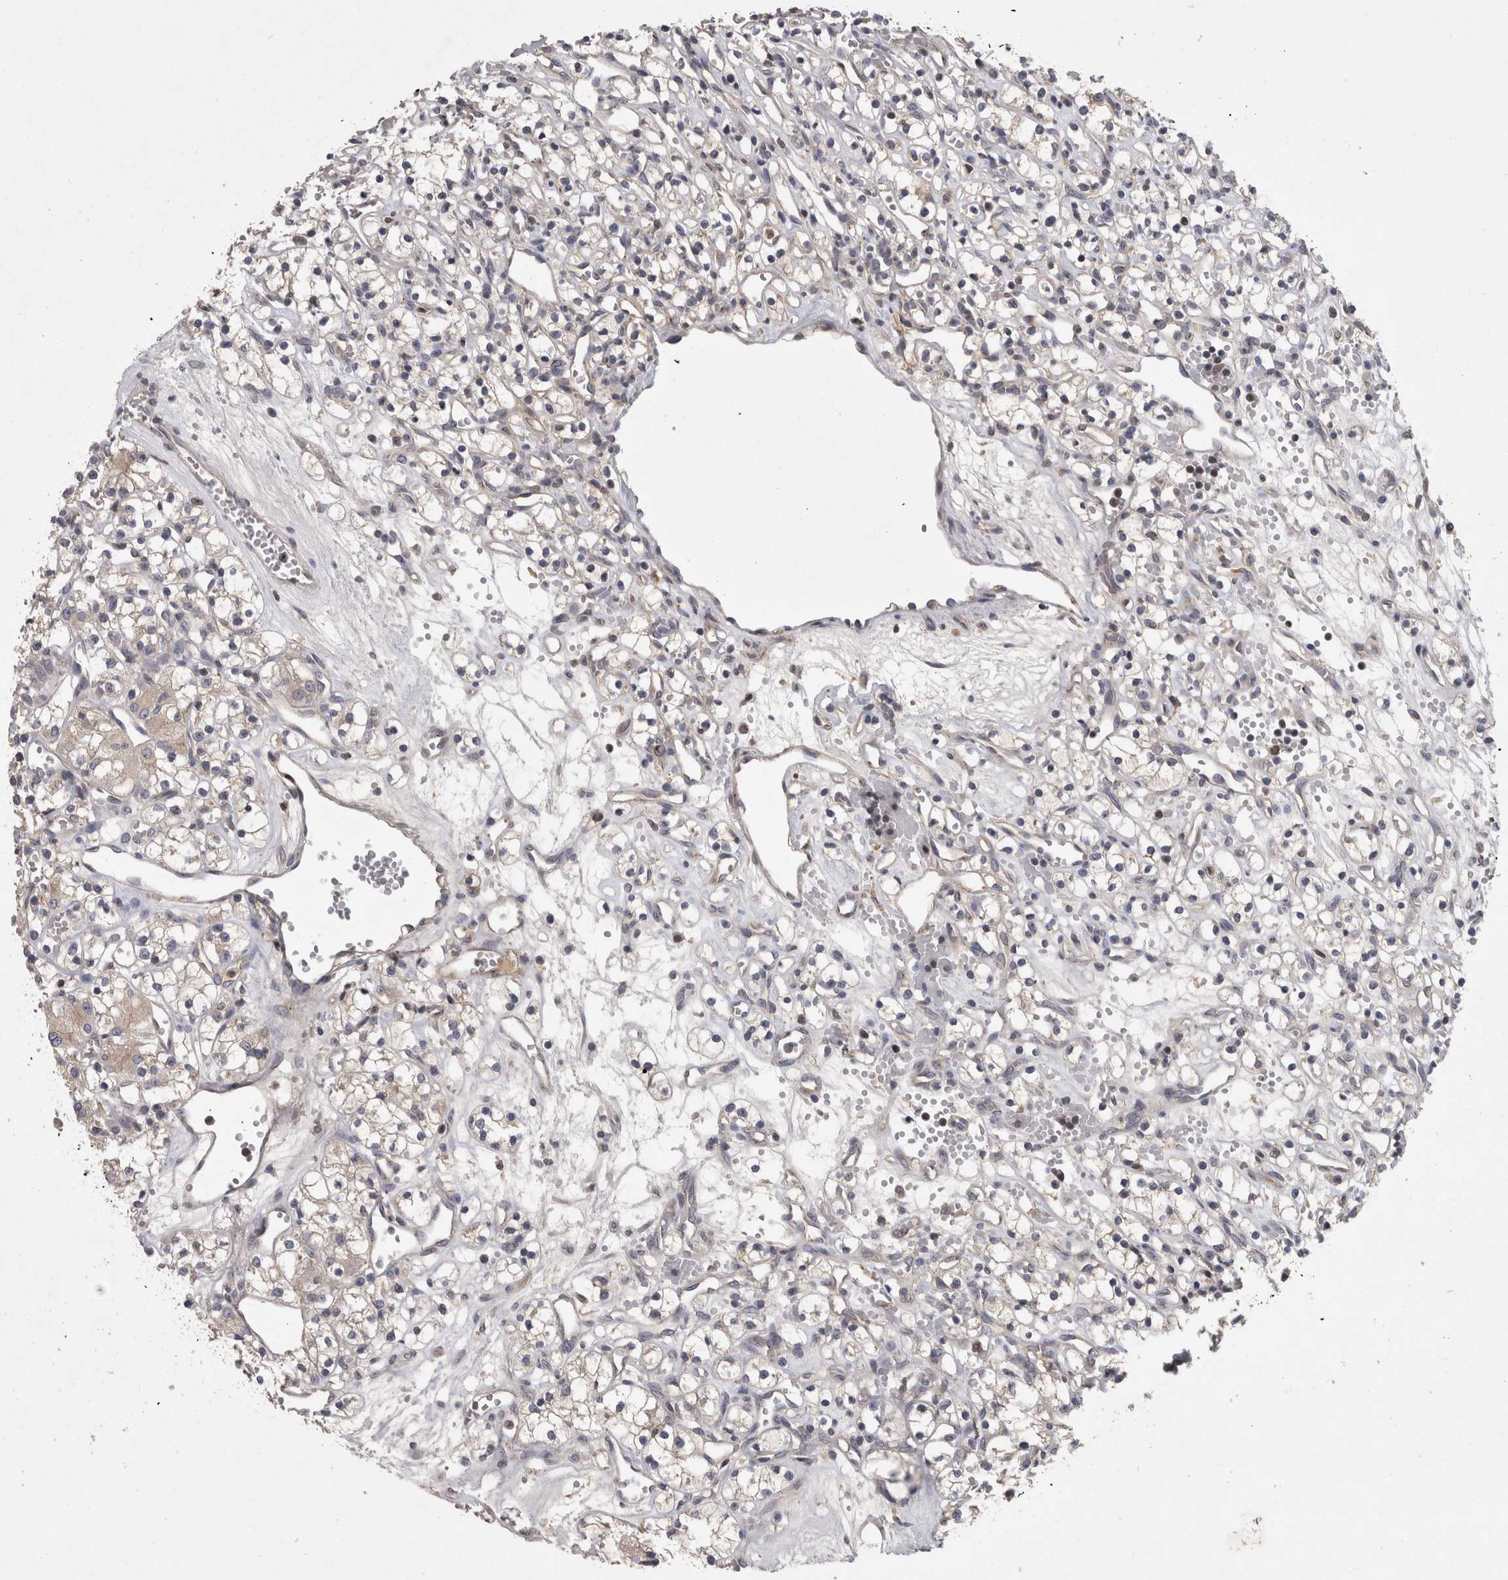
{"staining": {"intensity": "negative", "quantity": "none", "location": "none"}, "tissue": "renal cancer", "cell_type": "Tumor cells", "image_type": "cancer", "snomed": [{"axis": "morphology", "description": "Adenocarcinoma, NOS"}, {"axis": "topography", "description": "Kidney"}], "caption": "This is an immunohistochemistry (IHC) micrograph of human renal cancer. There is no positivity in tumor cells.", "gene": "PCM1", "patient": {"sex": "female", "age": 59}}